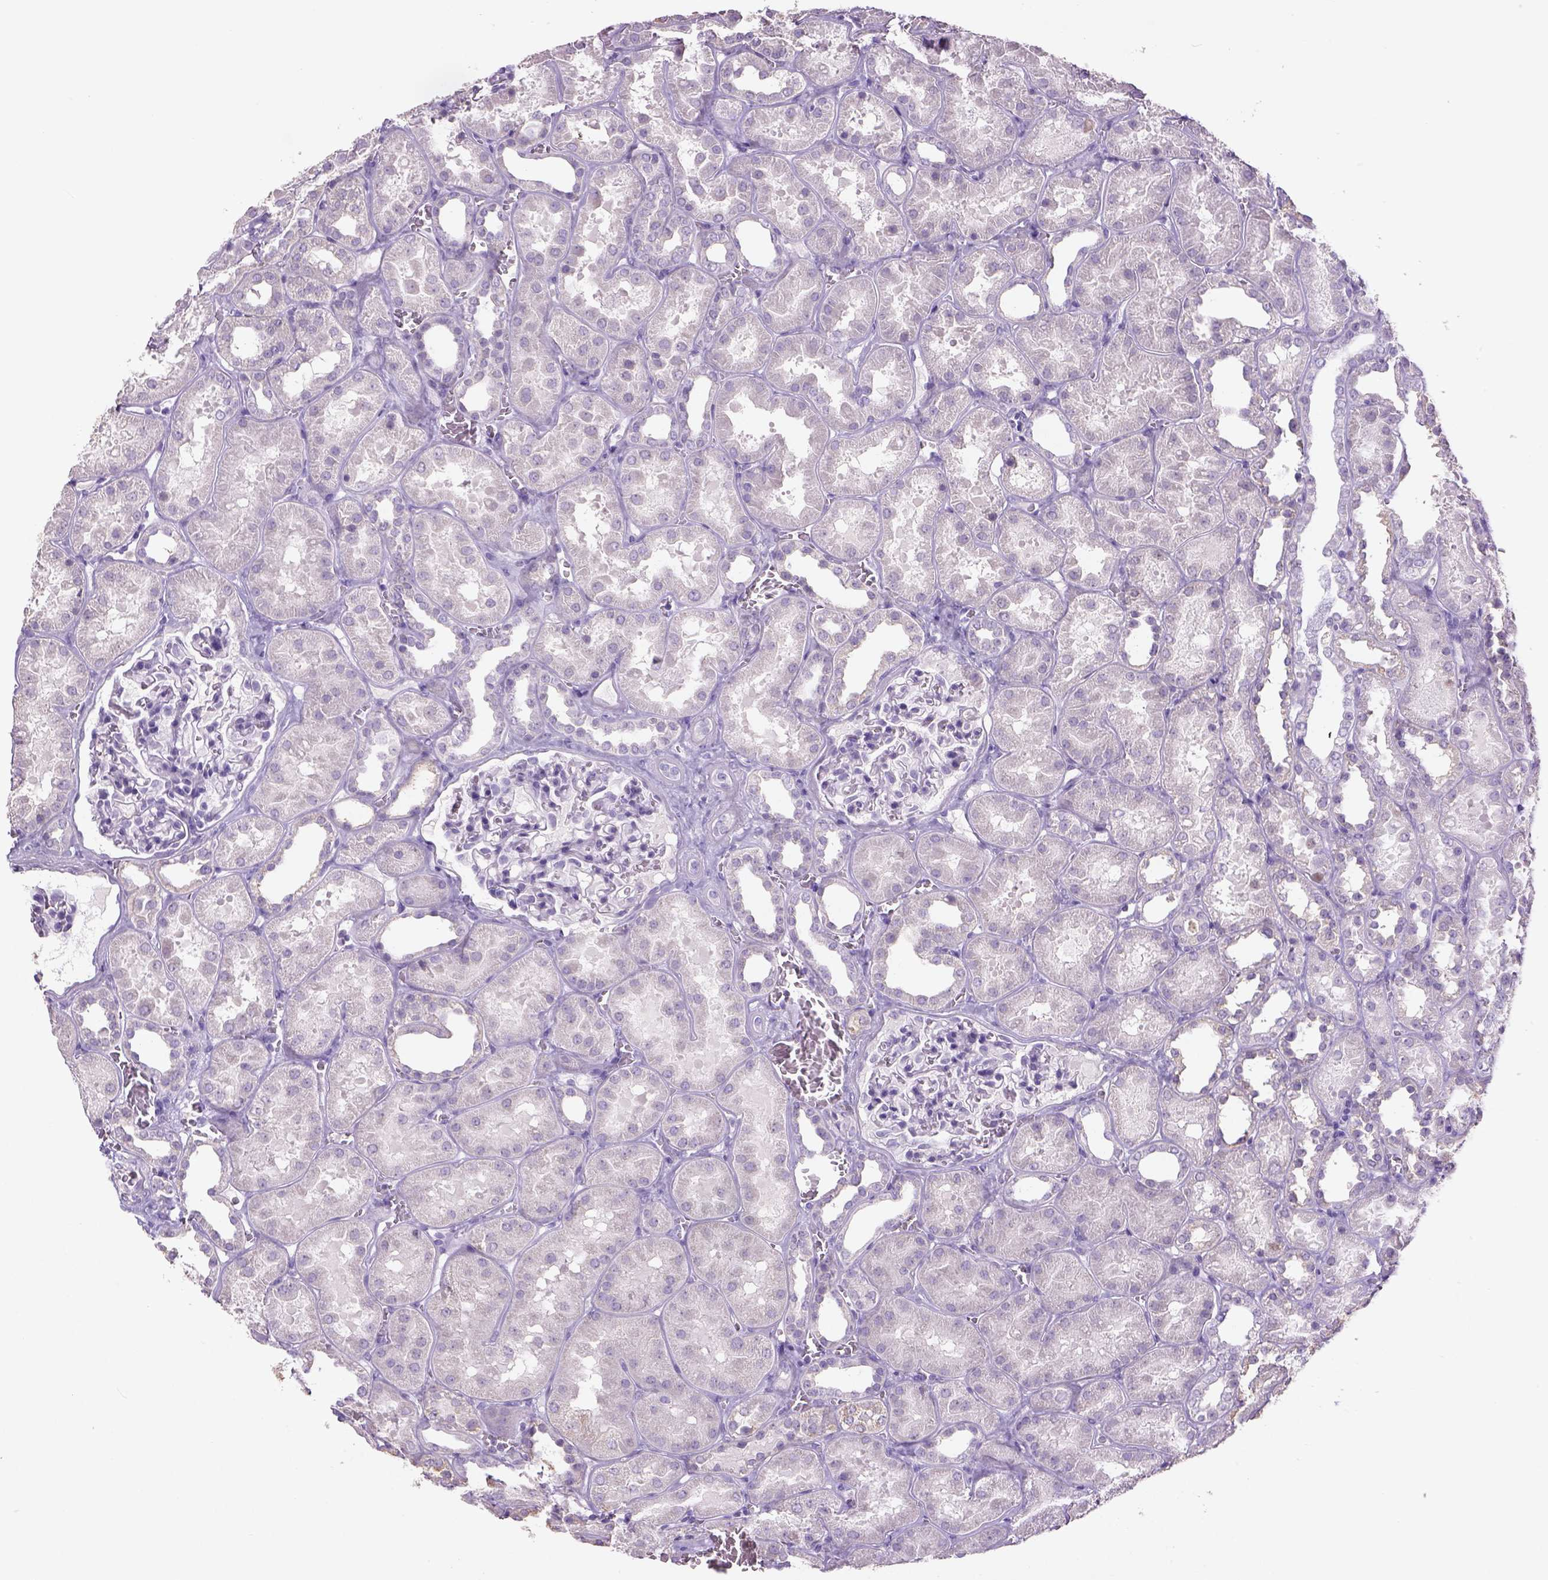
{"staining": {"intensity": "negative", "quantity": "none", "location": "none"}, "tissue": "kidney", "cell_type": "Cells in glomeruli", "image_type": "normal", "snomed": [{"axis": "morphology", "description": "Normal tissue, NOS"}, {"axis": "topography", "description": "Kidney"}], "caption": "A histopathology image of human kidney is negative for staining in cells in glomeruli. (DAB immunohistochemistry visualized using brightfield microscopy, high magnification).", "gene": "NAALAD2", "patient": {"sex": "female", "age": 41}}